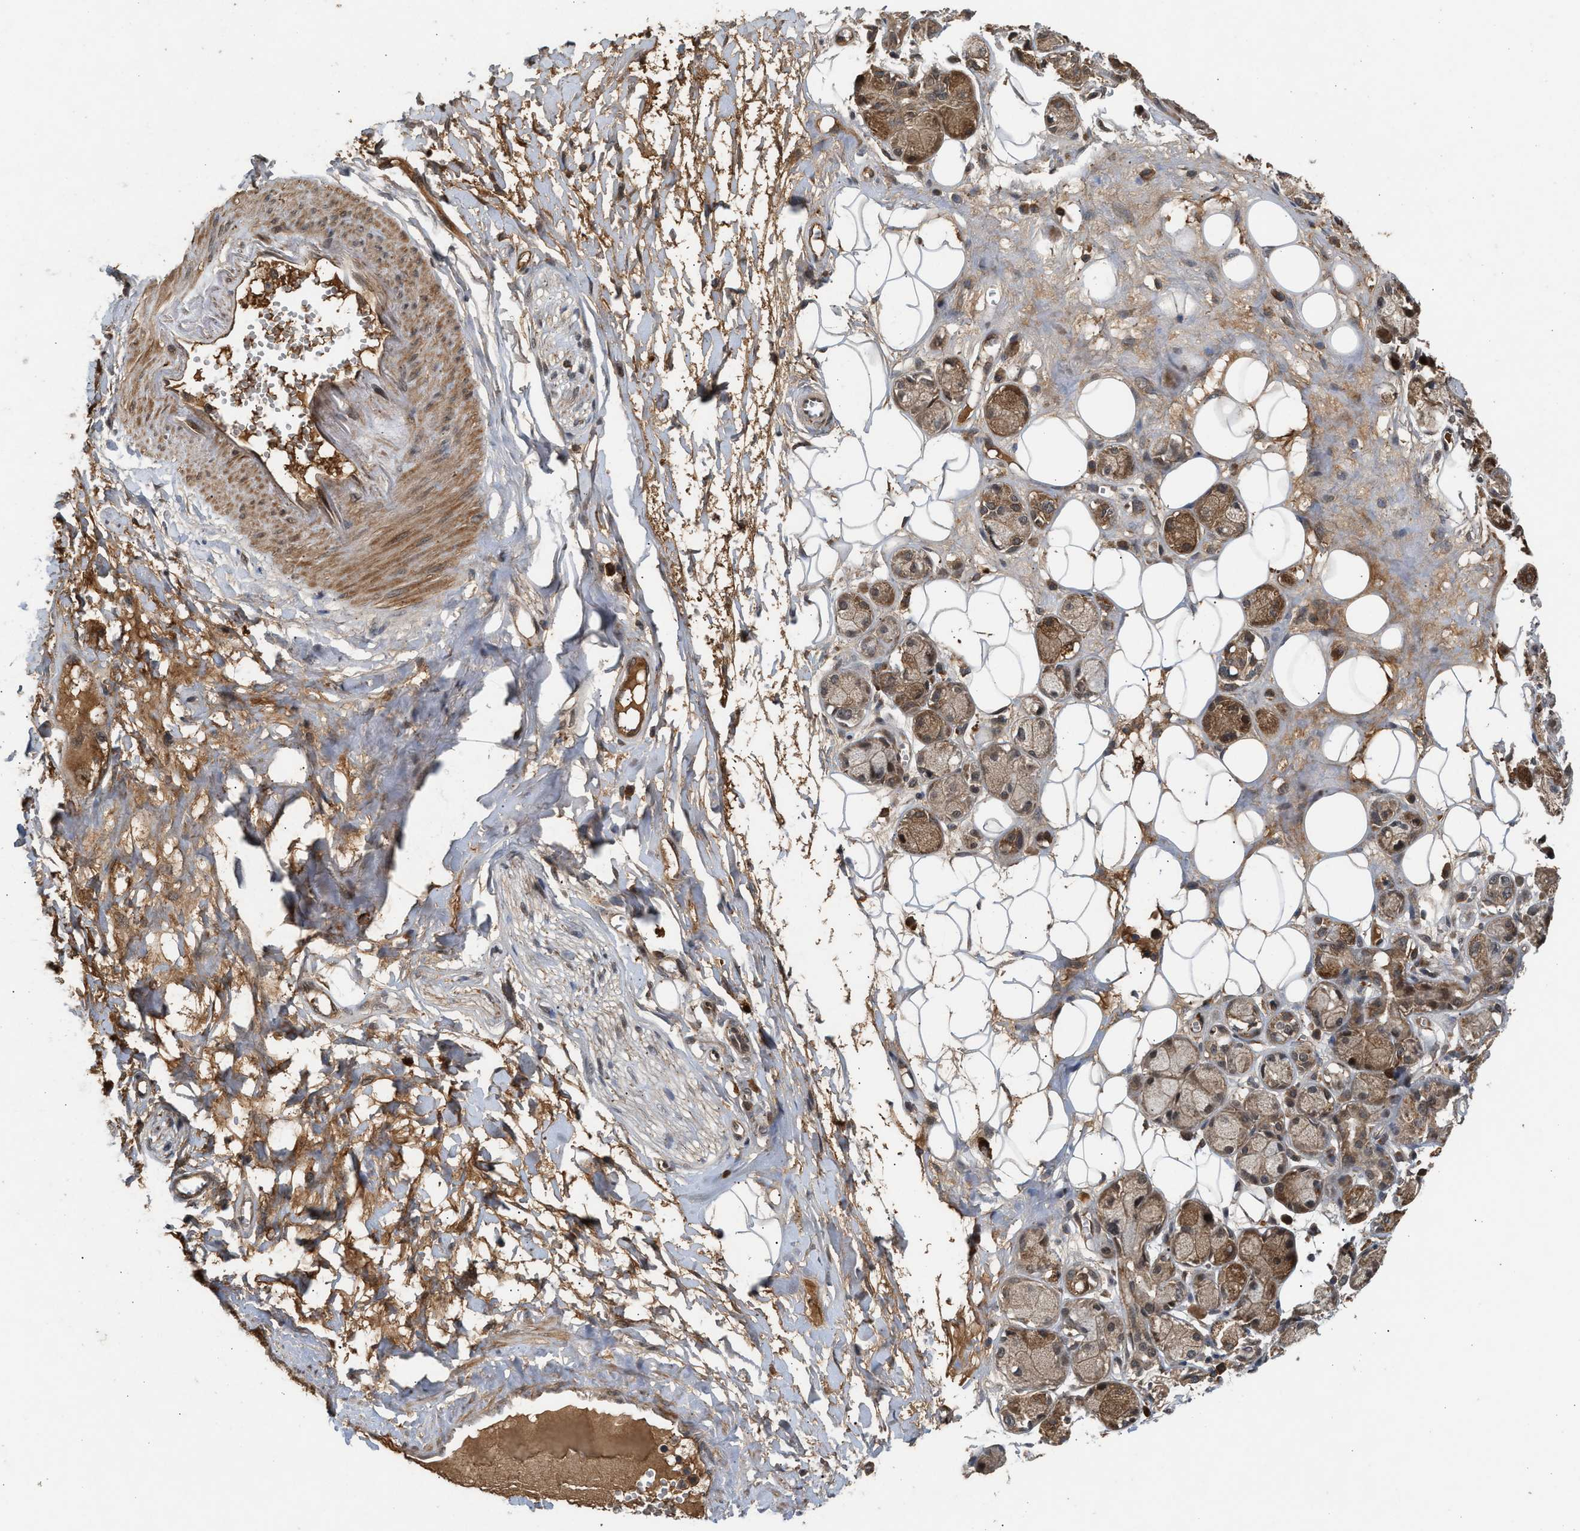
{"staining": {"intensity": "weak", "quantity": "25%-75%", "location": "cytoplasmic/membranous"}, "tissue": "adipose tissue", "cell_type": "Adipocytes", "image_type": "normal", "snomed": [{"axis": "morphology", "description": "Normal tissue, NOS"}, {"axis": "morphology", "description": "Inflammation, NOS"}, {"axis": "topography", "description": "Salivary gland"}, {"axis": "topography", "description": "Peripheral nerve tissue"}], "caption": "Protein staining of normal adipose tissue exhibits weak cytoplasmic/membranous expression in about 25%-75% of adipocytes.", "gene": "RUSC2", "patient": {"sex": "female", "age": 75}}